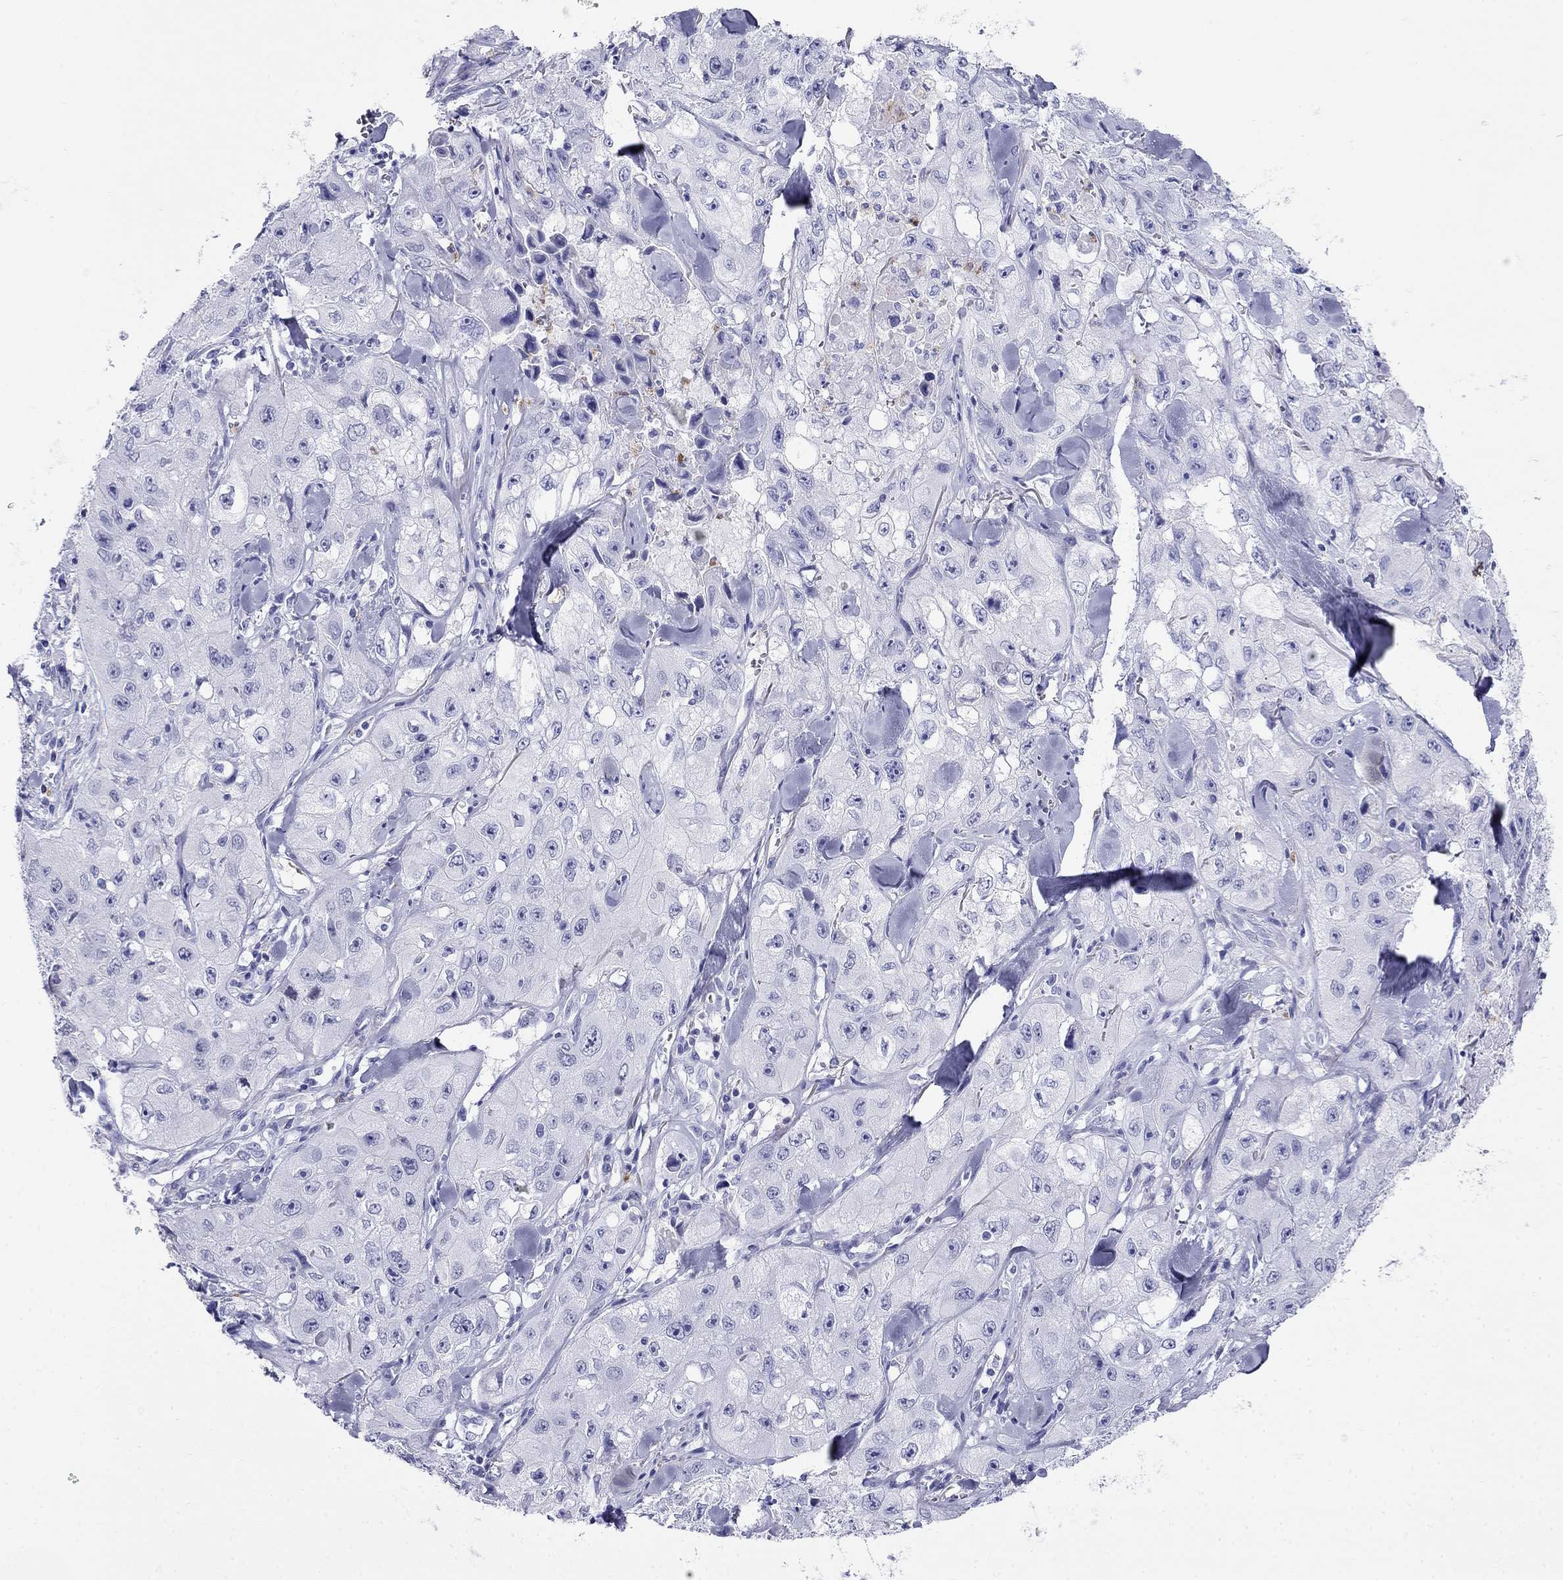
{"staining": {"intensity": "negative", "quantity": "none", "location": "none"}, "tissue": "skin cancer", "cell_type": "Tumor cells", "image_type": "cancer", "snomed": [{"axis": "morphology", "description": "Squamous cell carcinoma, NOS"}, {"axis": "topography", "description": "Skin"}, {"axis": "topography", "description": "Subcutis"}], "caption": "Human skin cancer stained for a protein using immunohistochemistry (IHC) displays no expression in tumor cells.", "gene": "PPP1R36", "patient": {"sex": "male", "age": 73}}